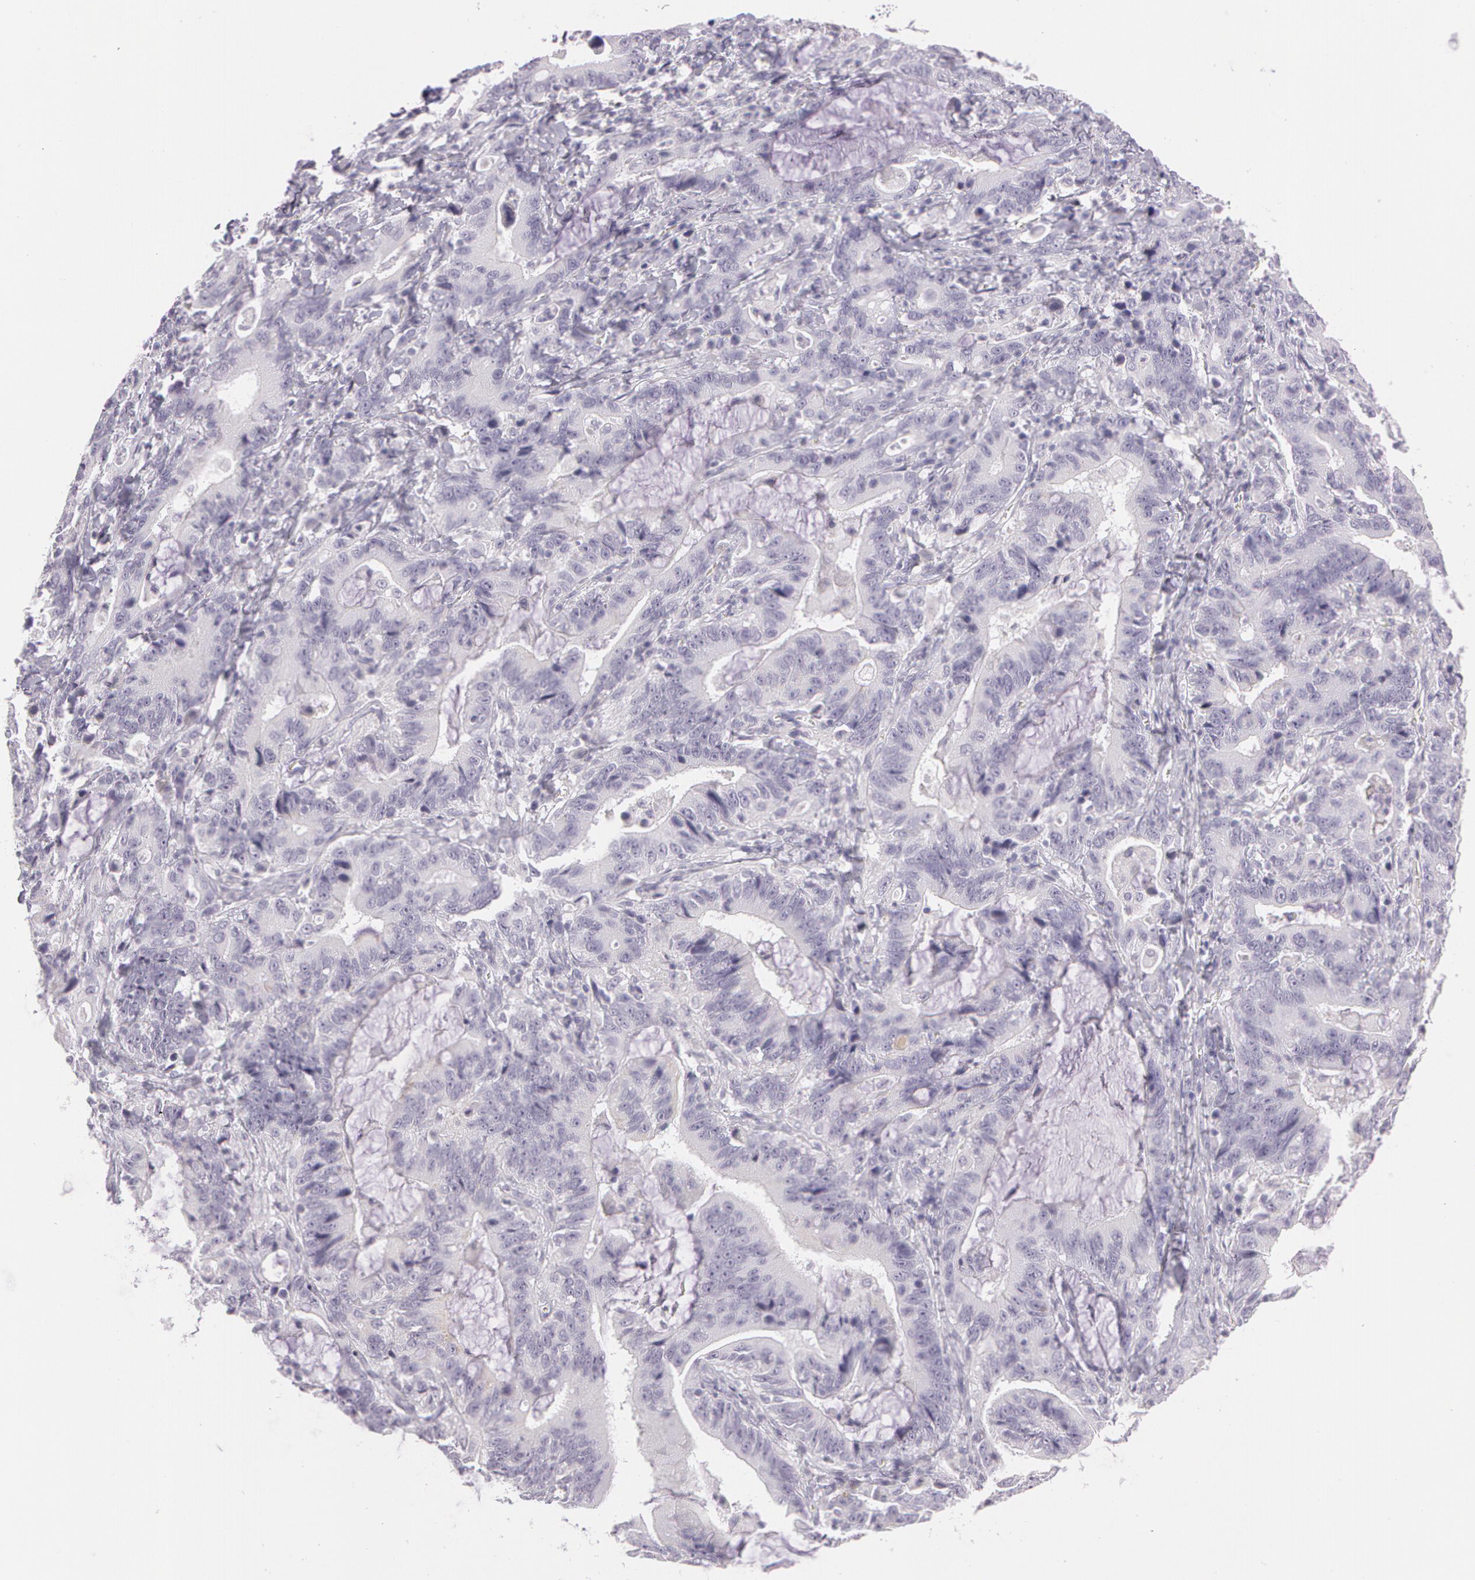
{"staining": {"intensity": "negative", "quantity": "none", "location": "none"}, "tissue": "stomach cancer", "cell_type": "Tumor cells", "image_type": "cancer", "snomed": [{"axis": "morphology", "description": "Adenocarcinoma, NOS"}, {"axis": "topography", "description": "Stomach, upper"}], "caption": "High magnification brightfield microscopy of stomach cancer stained with DAB (3,3'-diaminobenzidine) (brown) and counterstained with hematoxylin (blue): tumor cells show no significant positivity. (DAB immunohistochemistry visualized using brightfield microscopy, high magnification).", "gene": "OTC", "patient": {"sex": "male", "age": 63}}